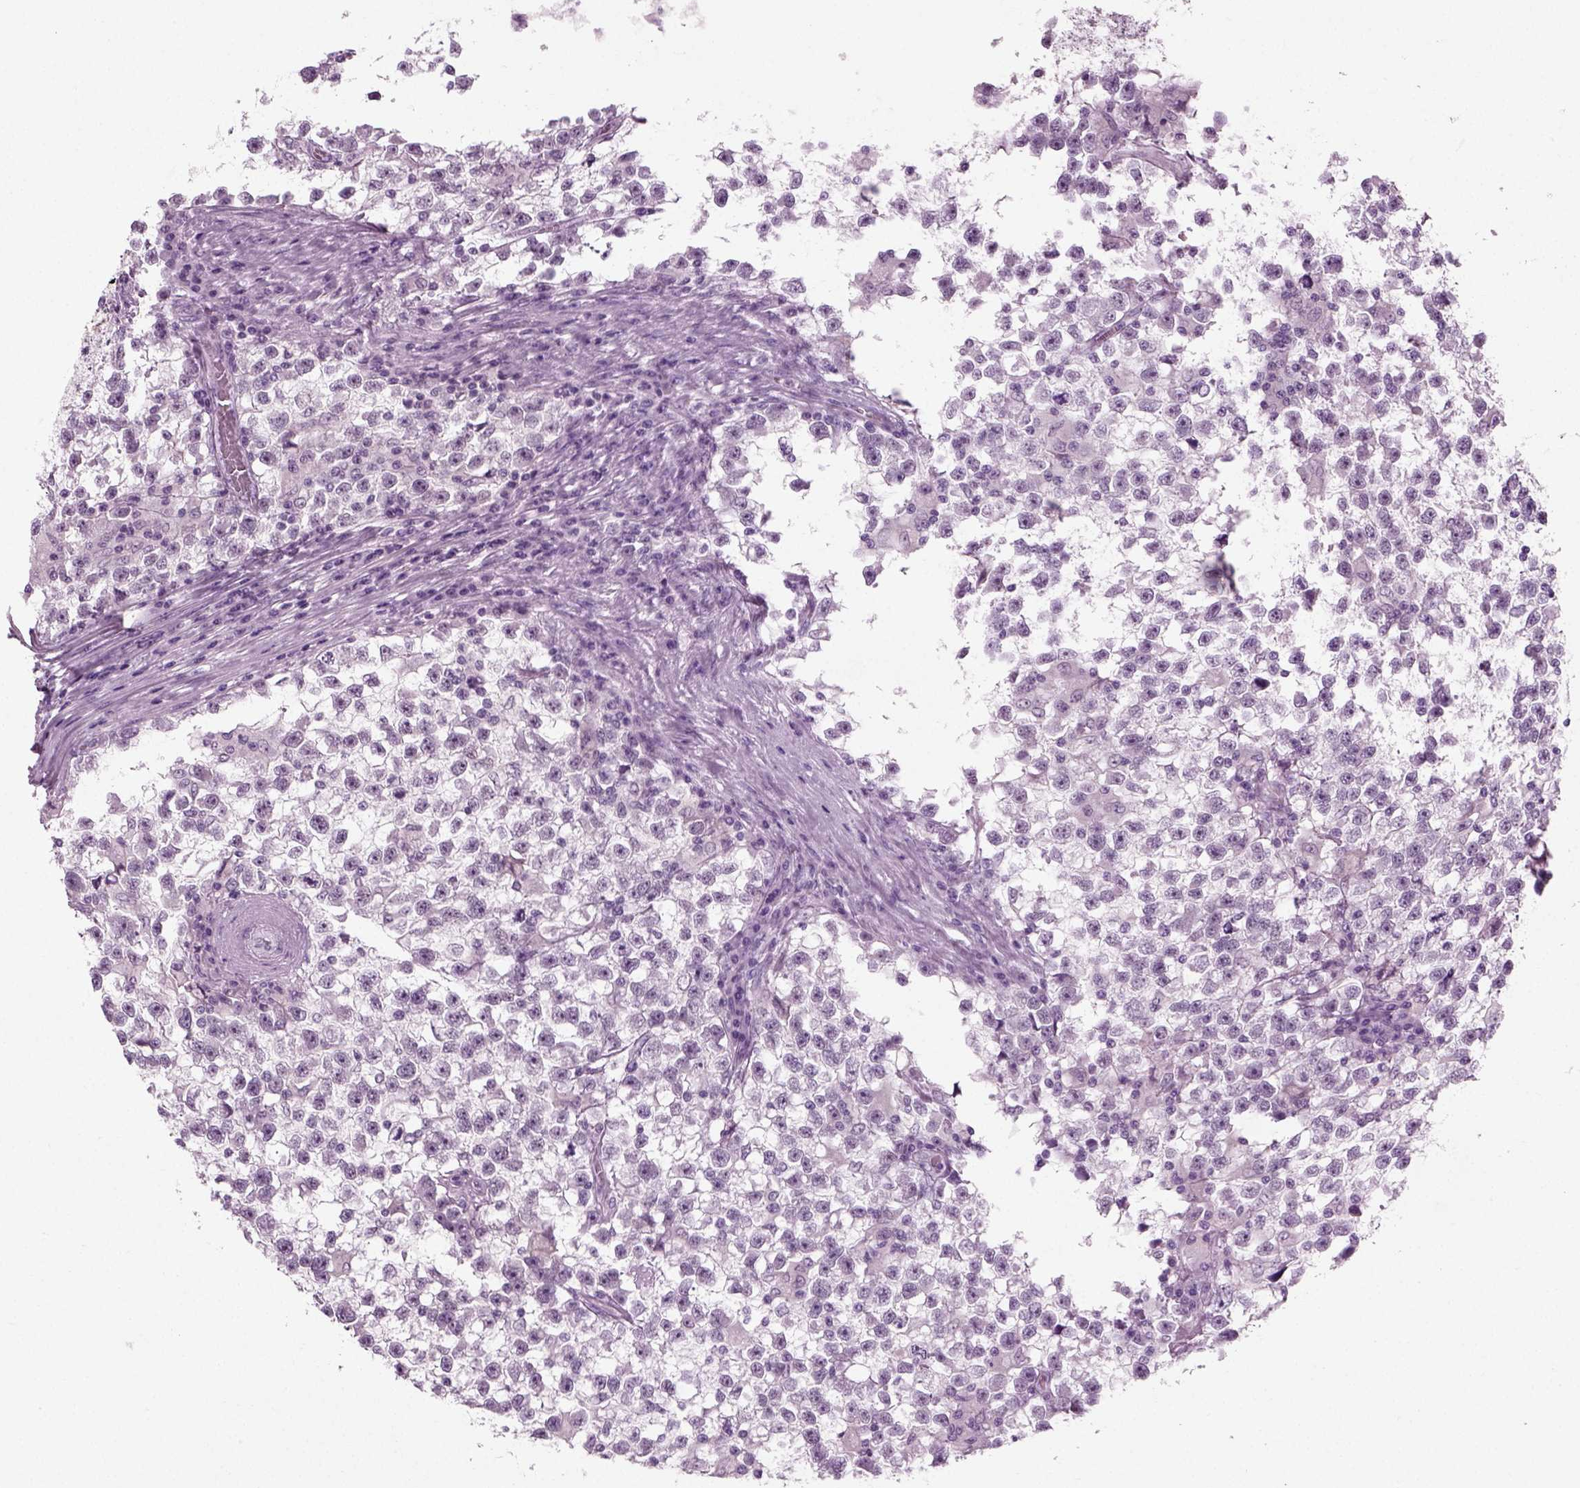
{"staining": {"intensity": "negative", "quantity": "none", "location": "none"}, "tissue": "testis cancer", "cell_type": "Tumor cells", "image_type": "cancer", "snomed": [{"axis": "morphology", "description": "Seminoma, NOS"}, {"axis": "topography", "description": "Testis"}], "caption": "Immunohistochemistry (IHC) of testis seminoma displays no staining in tumor cells.", "gene": "ZC2HC1C", "patient": {"sex": "male", "age": 31}}